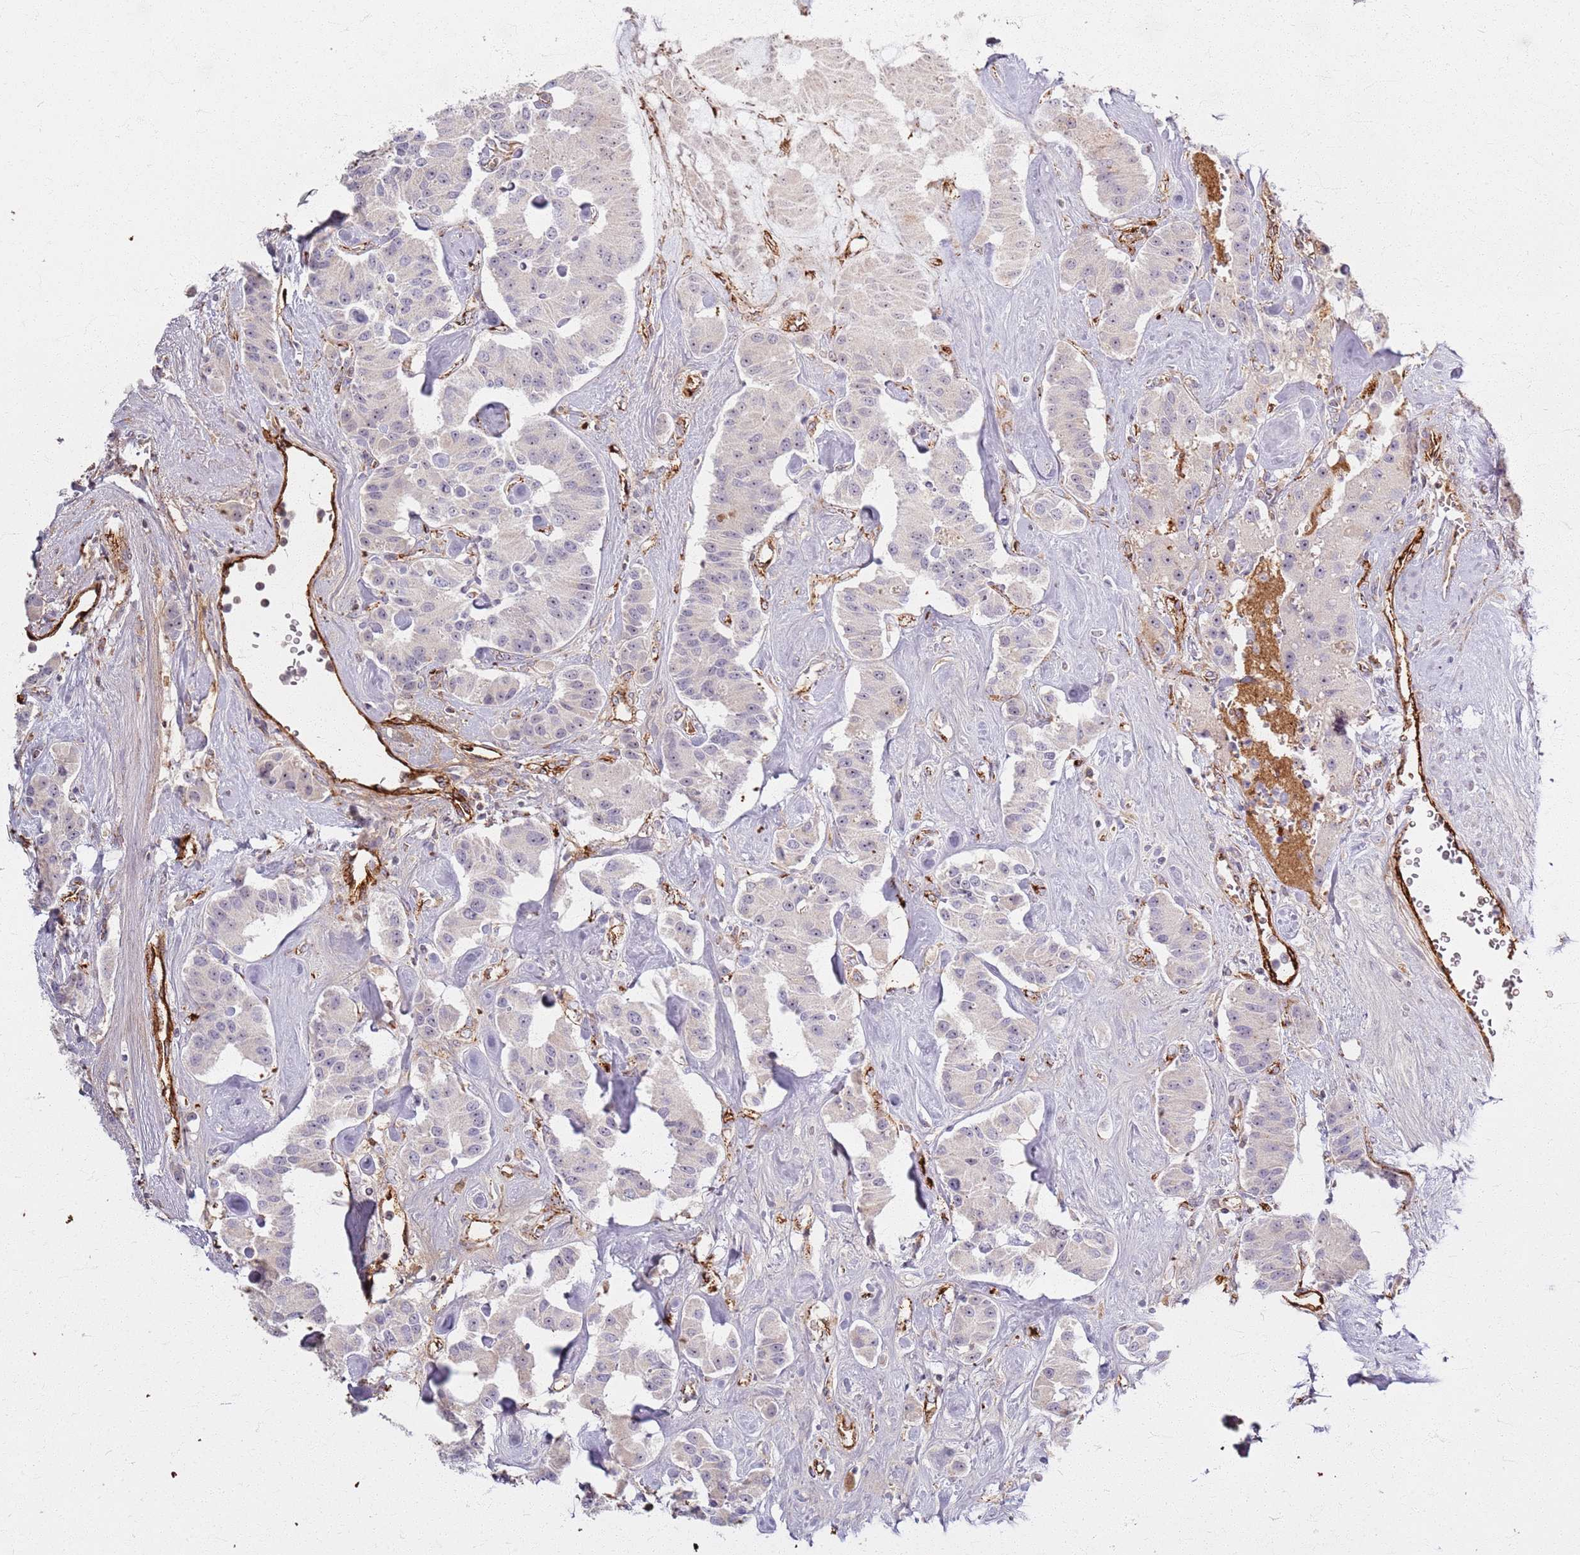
{"staining": {"intensity": "negative", "quantity": "none", "location": "none"}, "tissue": "carcinoid", "cell_type": "Tumor cells", "image_type": "cancer", "snomed": [{"axis": "morphology", "description": "Carcinoid, malignant, NOS"}, {"axis": "topography", "description": "Pancreas"}], "caption": "Image shows no significant protein expression in tumor cells of carcinoid (malignant).", "gene": "KRI1", "patient": {"sex": "male", "age": 41}}